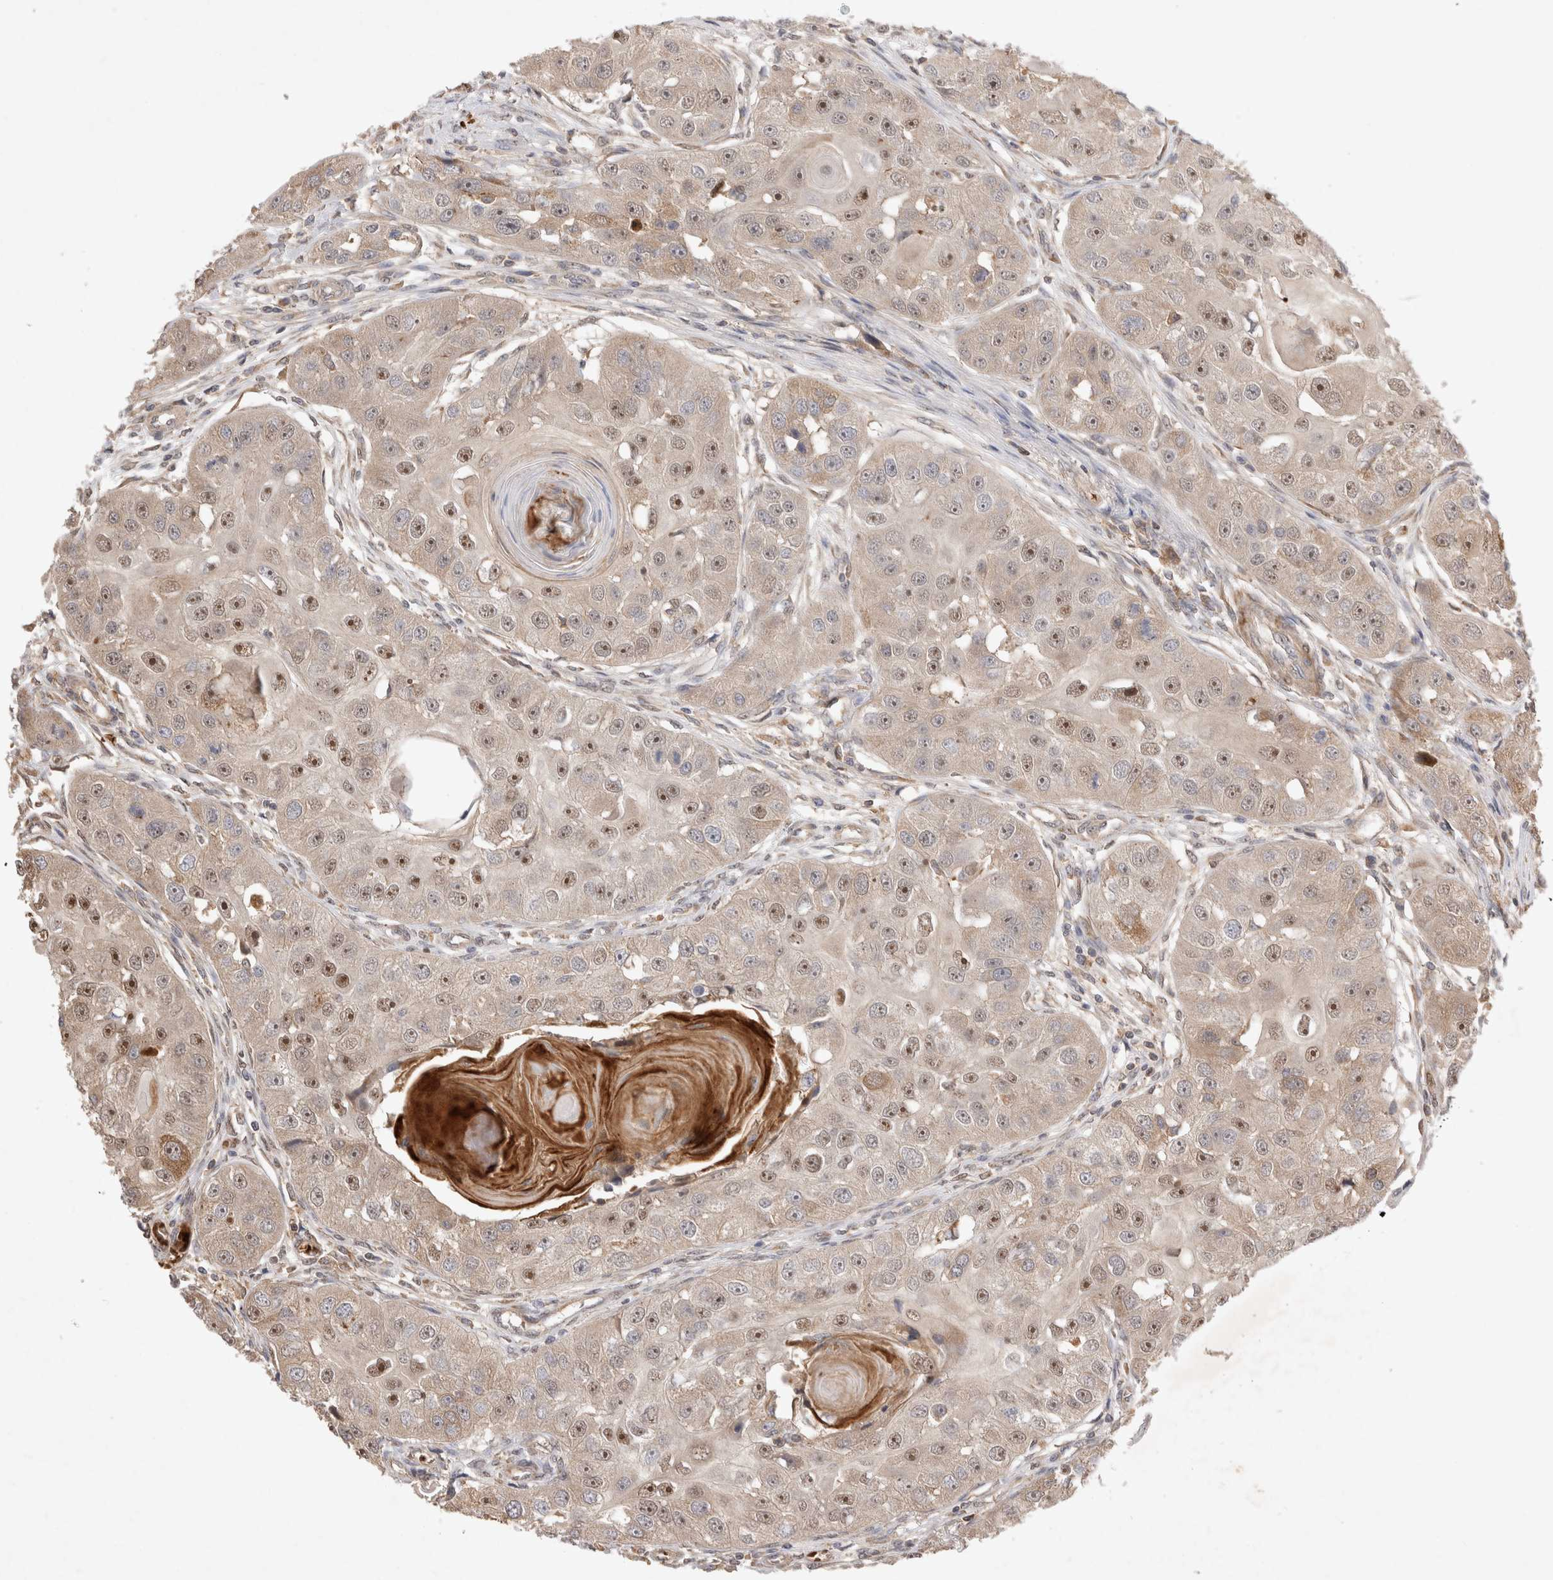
{"staining": {"intensity": "moderate", "quantity": "25%-75%", "location": "cytoplasmic/membranous,nuclear"}, "tissue": "head and neck cancer", "cell_type": "Tumor cells", "image_type": "cancer", "snomed": [{"axis": "morphology", "description": "Normal tissue, NOS"}, {"axis": "morphology", "description": "Squamous cell carcinoma, NOS"}, {"axis": "topography", "description": "Skeletal muscle"}, {"axis": "topography", "description": "Head-Neck"}], "caption": "Protein expression analysis of human head and neck squamous cell carcinoma reveals moderate cytoplasmic/membranous and nuclear expression in about 25%-75% of tumor cells. The staining was performed using DAB to visualize the protein expression in brown, while the nuclei were stained in blue with hematoxylin (Magnification: 20x).", "gene": "FAM221A", "patient": {"sex": "male", "age": 51}}